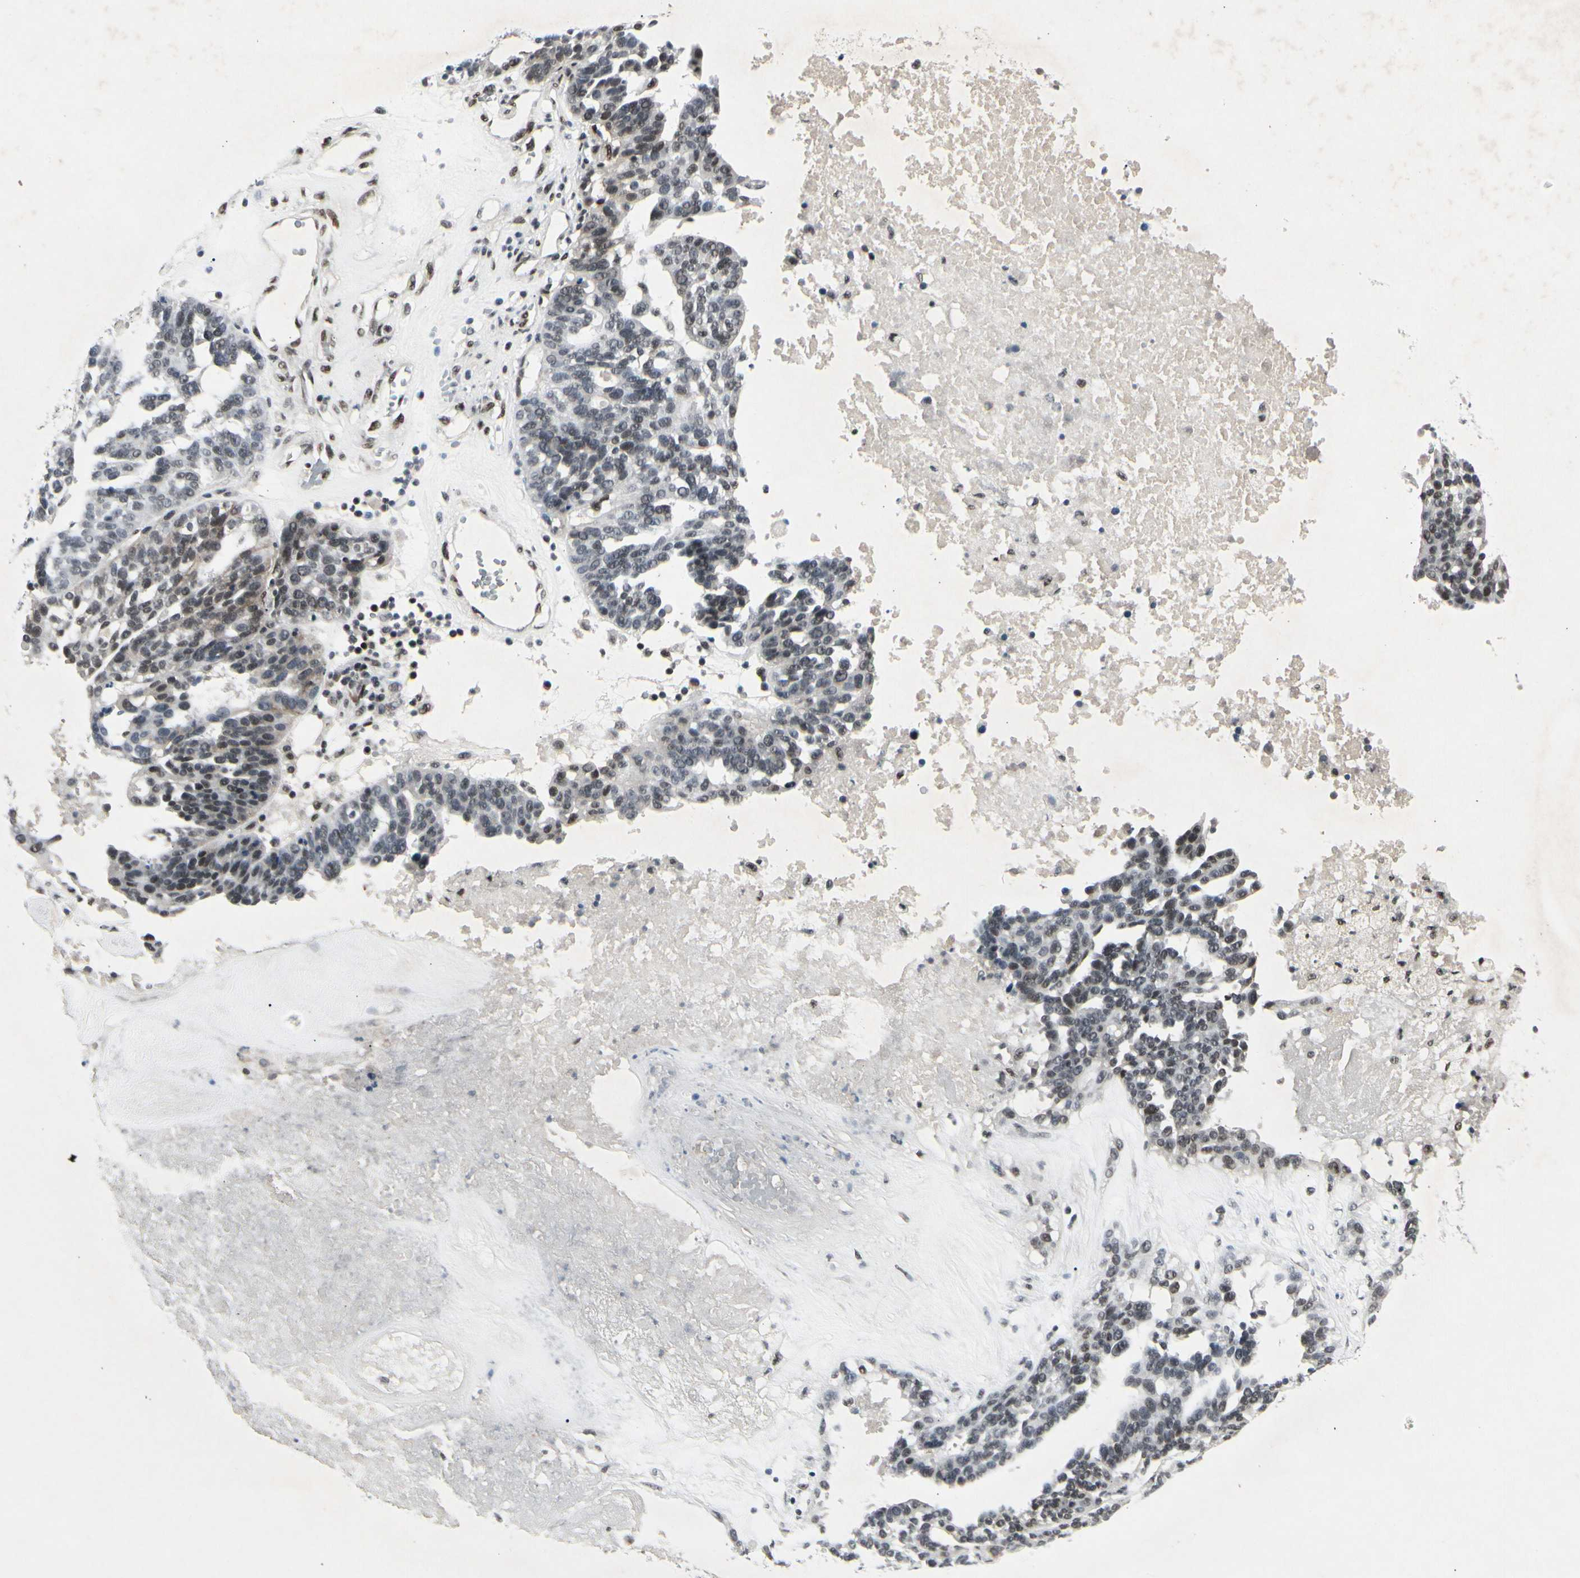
{"staining": {"intensity": "moderate", "quantity": "25%-75%", "location": "nuclear"}, "tissue": "ovarian cancer", "cell_type": "Tumor cells", "image_type": "cancer", "snomed": [{"axis": "morphology", "description": "Cystadenocarcinoma, serous, NOS"}, {"axis": "topography", "description": "Ovary"}], "caption": "There is medium levels of moderate nuclear staining in tumor cells of ovarian serous cystadenocarcinoma, as demonstrated by immunohistochemical staining (brown color).", "gene": "FOXJ2", "patient": {"sex": "female", "age": 59}}